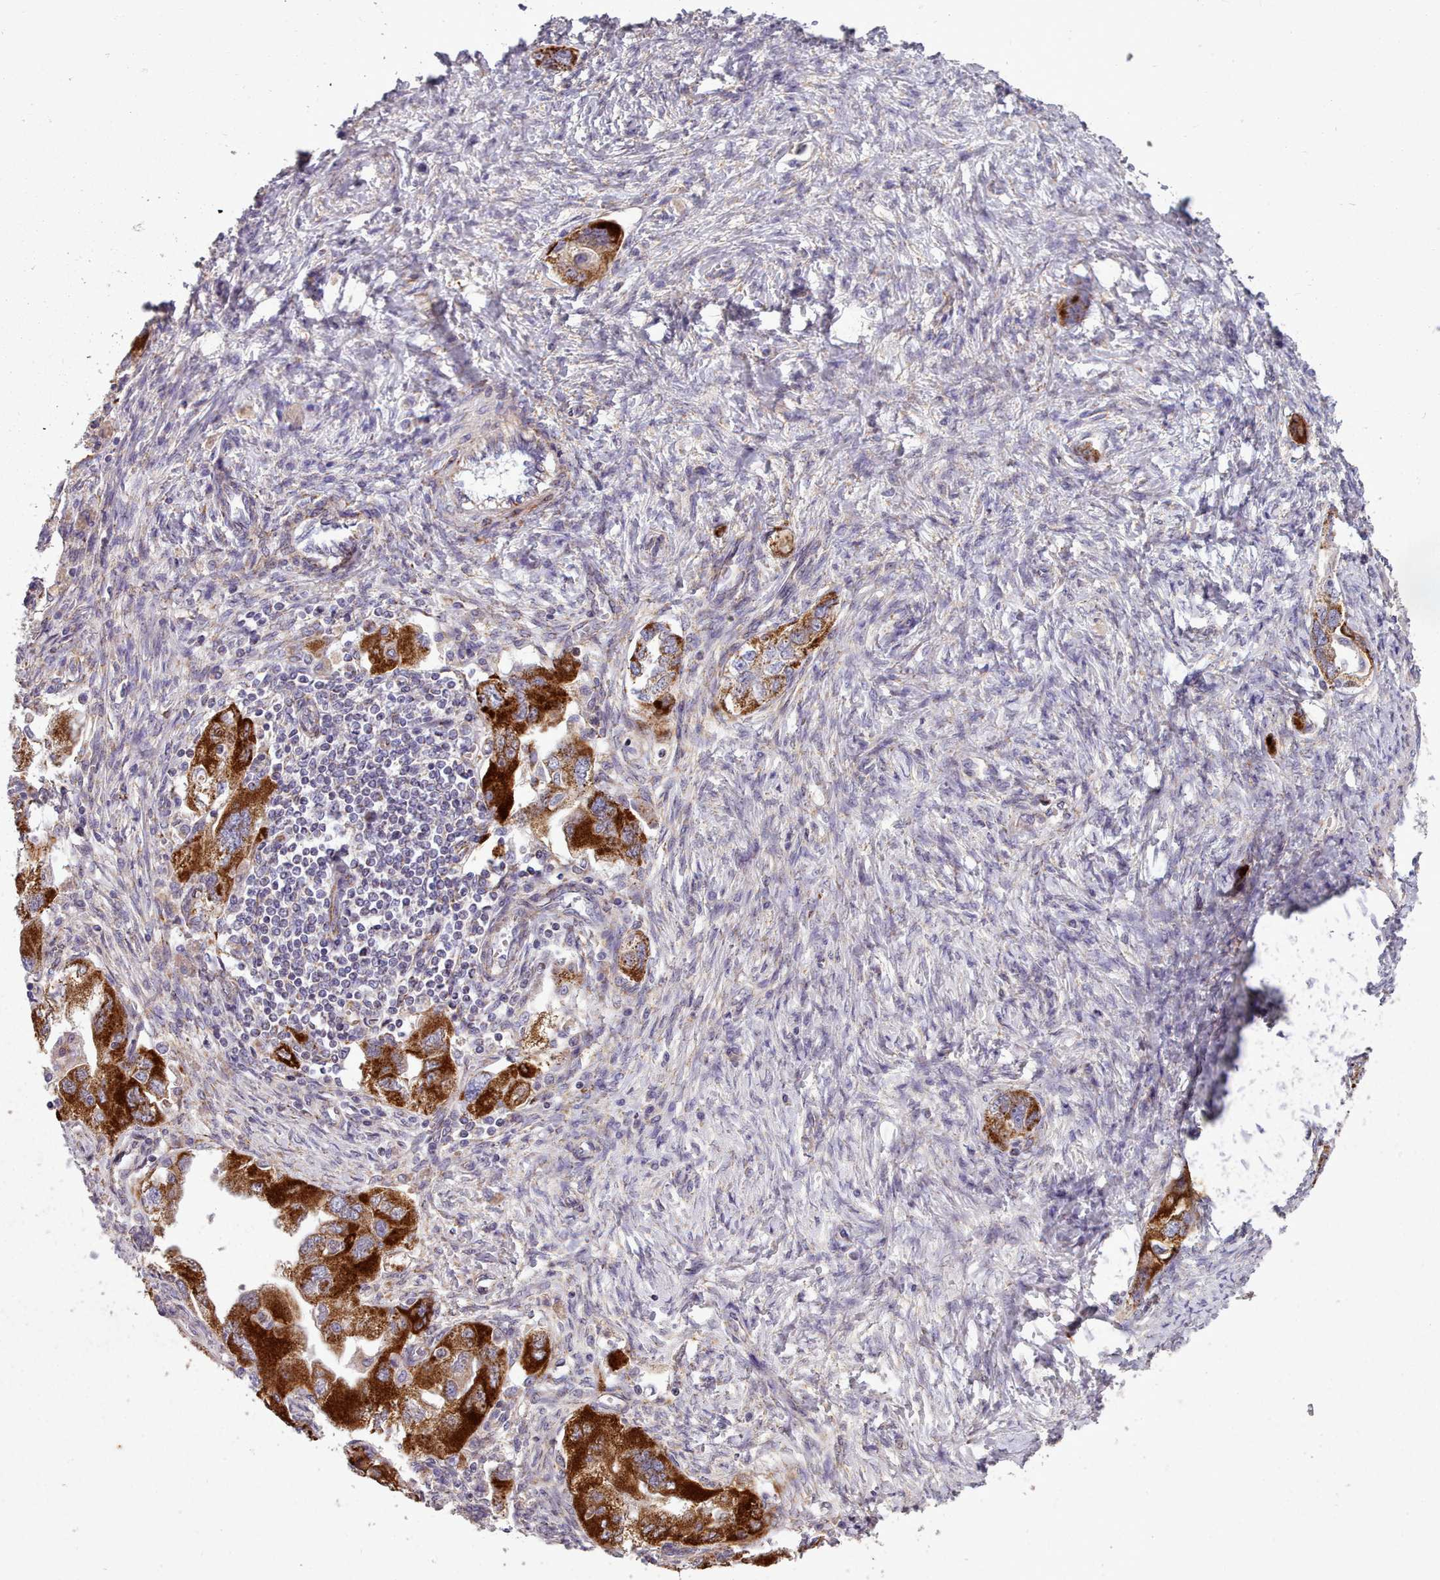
{"staining": {"intensity": "strong", "quantity": ">75%", "location": "cytoplasmic/membranous"}, "tissue": "ovarian cancer", "cell_type": "Tumor cells", "image_type": "cancer", "snomed": [{"axis": "morphology", "description": "Carcinoma, NOS"}, {"axis": "morphology", "description": "Cystadenocarcinoma, serous, NOS"}, {"axis": "topography", "description": "Ovary"}], "caption": "A high amount of strong cytoplasmic/membranous expression is present in about >75% of tumor cells in ovarian carcinoma tissue. The protein is shown in brown color, while the nuclei are stained blue.", "gene": "FKBP10", "patient": {"sex": "female", "age": 69}}